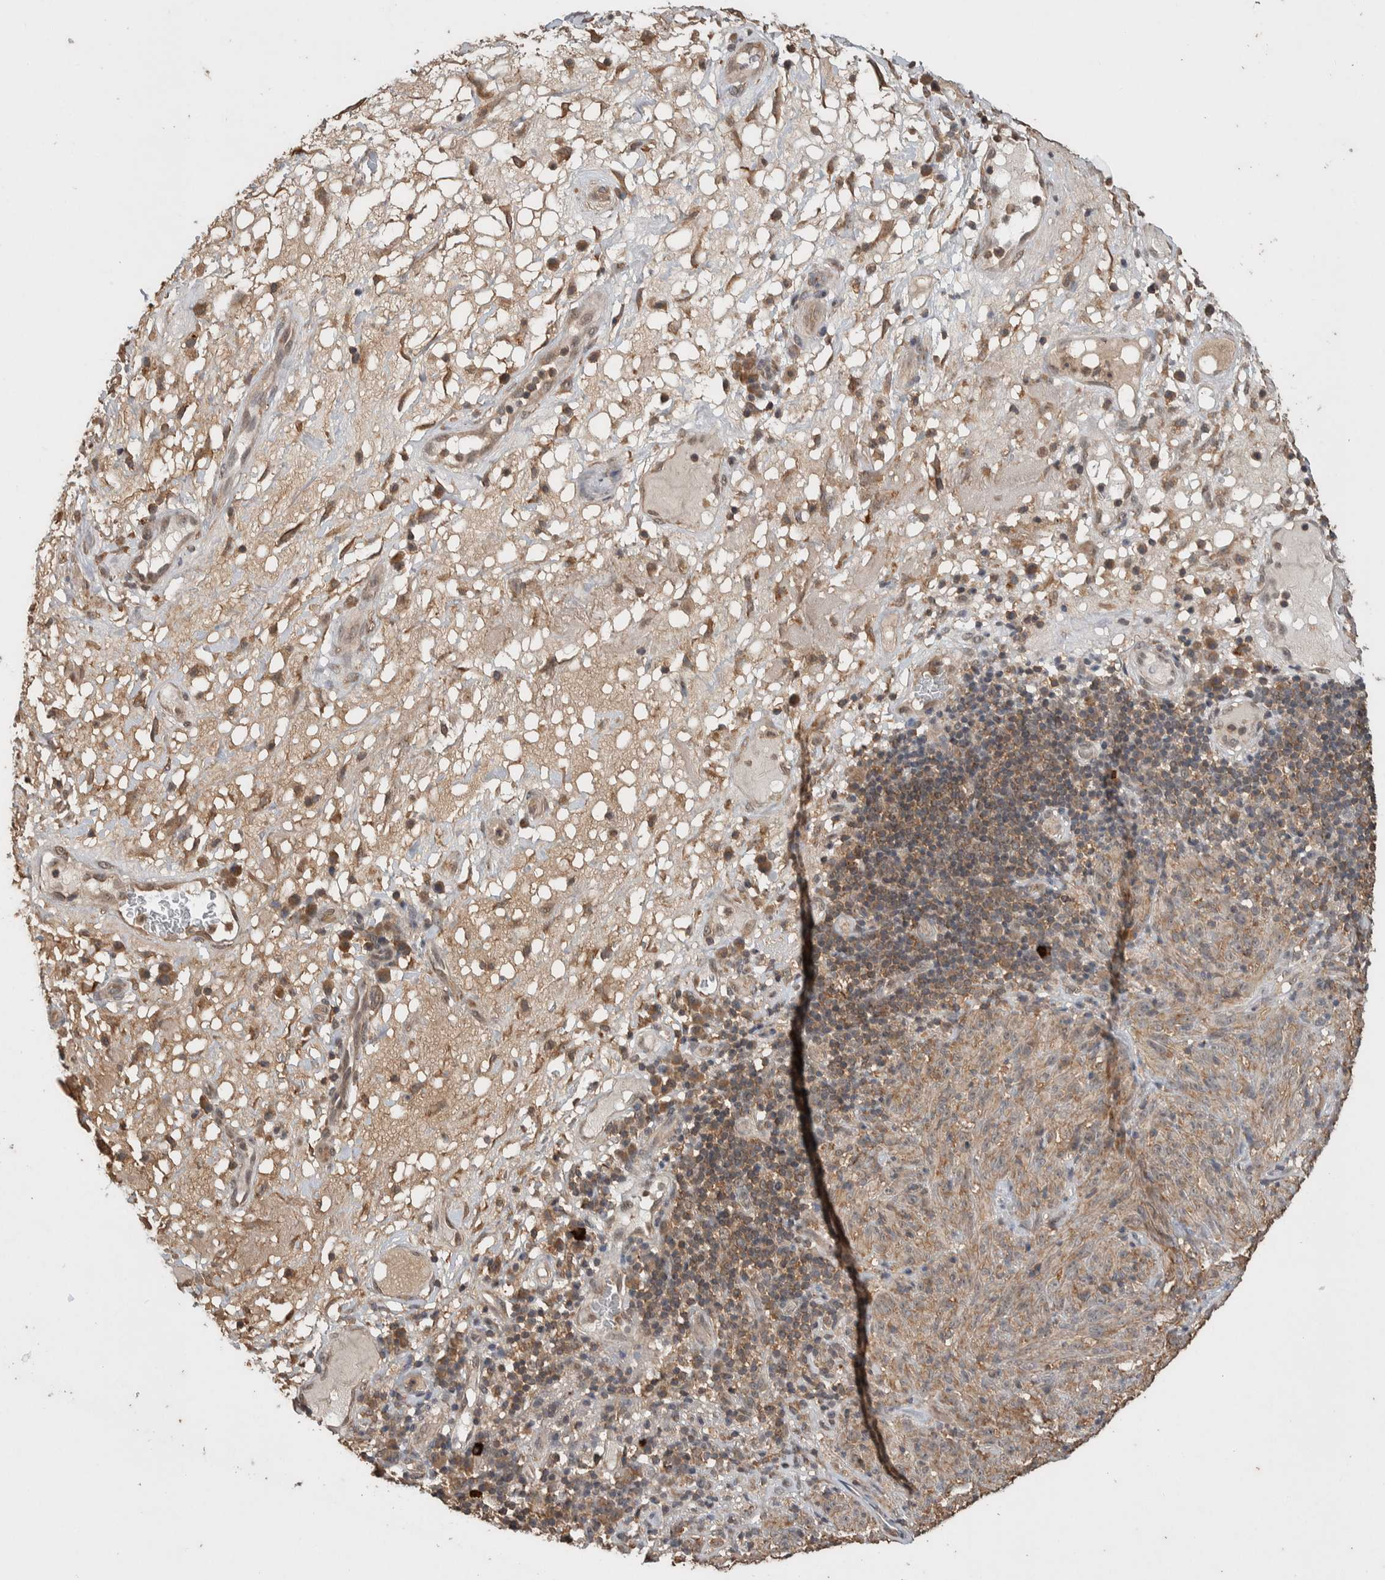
{"staining": {"intensity": "moderate", "quantity": ">75%", "location": "cytoplasmic/membranous"}, "tissue": "melanoma", "cell_type": "Tumor cells", "image_type": "cancer", "snomed": [{"axis": "morphology", "description": "Malignant melanoma, NOS"}, {"axis": "topography", "description": "Skin of head"}], "caption": "A high-resolution image shows immunohistochemistry (IHC) staining of melanoma, which reveals moderate cytoplasmic/membranous expression in about >75% of tumor cells. The protein of interest is stained brown, and the nuclei are stained in blue (DAB (3,3'-diaminobenzidine) IHC with brightfield microscopy, high magnification).", "gene": "DVL2", "patient": {"sex": "male", "age": 96}}